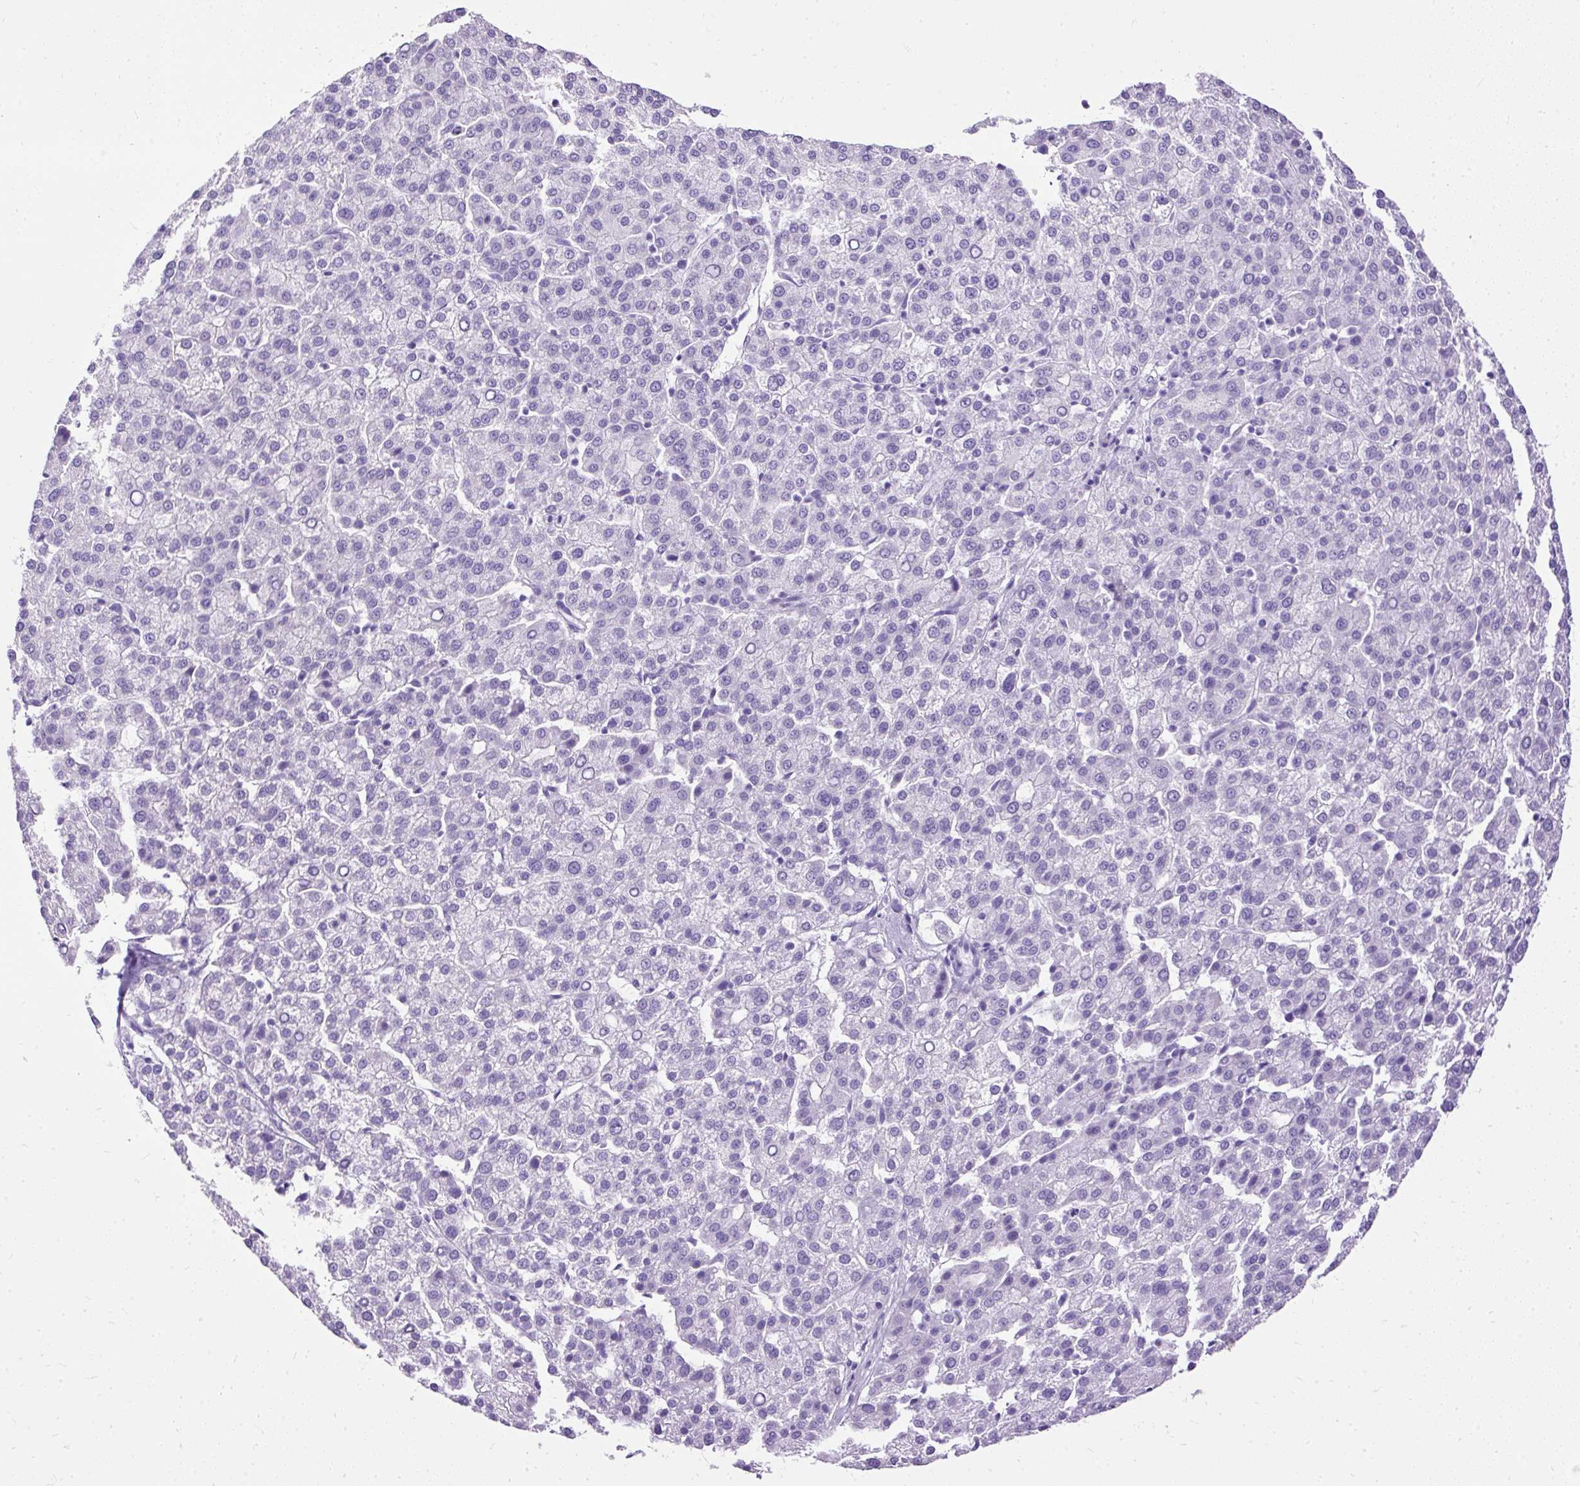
{"staining": {"intensity": "negative", "quantity": "none", "location": "none"}, "tissue": "liver cancer", "cell_type": "Tumor cells", "image_type": "cancer", "snomed": [{"axis": "morphology", "description": "Carcinoma, Hepatocellular, NOS"}, {"axis": "topography", "description": "Liver"}], "caption": "Protein analysis of liver cancer (hepatocellular carcinoma) demonstrates no significant staining in tumor cells.", "gene": "HEY1", "patient": {"sex": "female", "age": 58}}